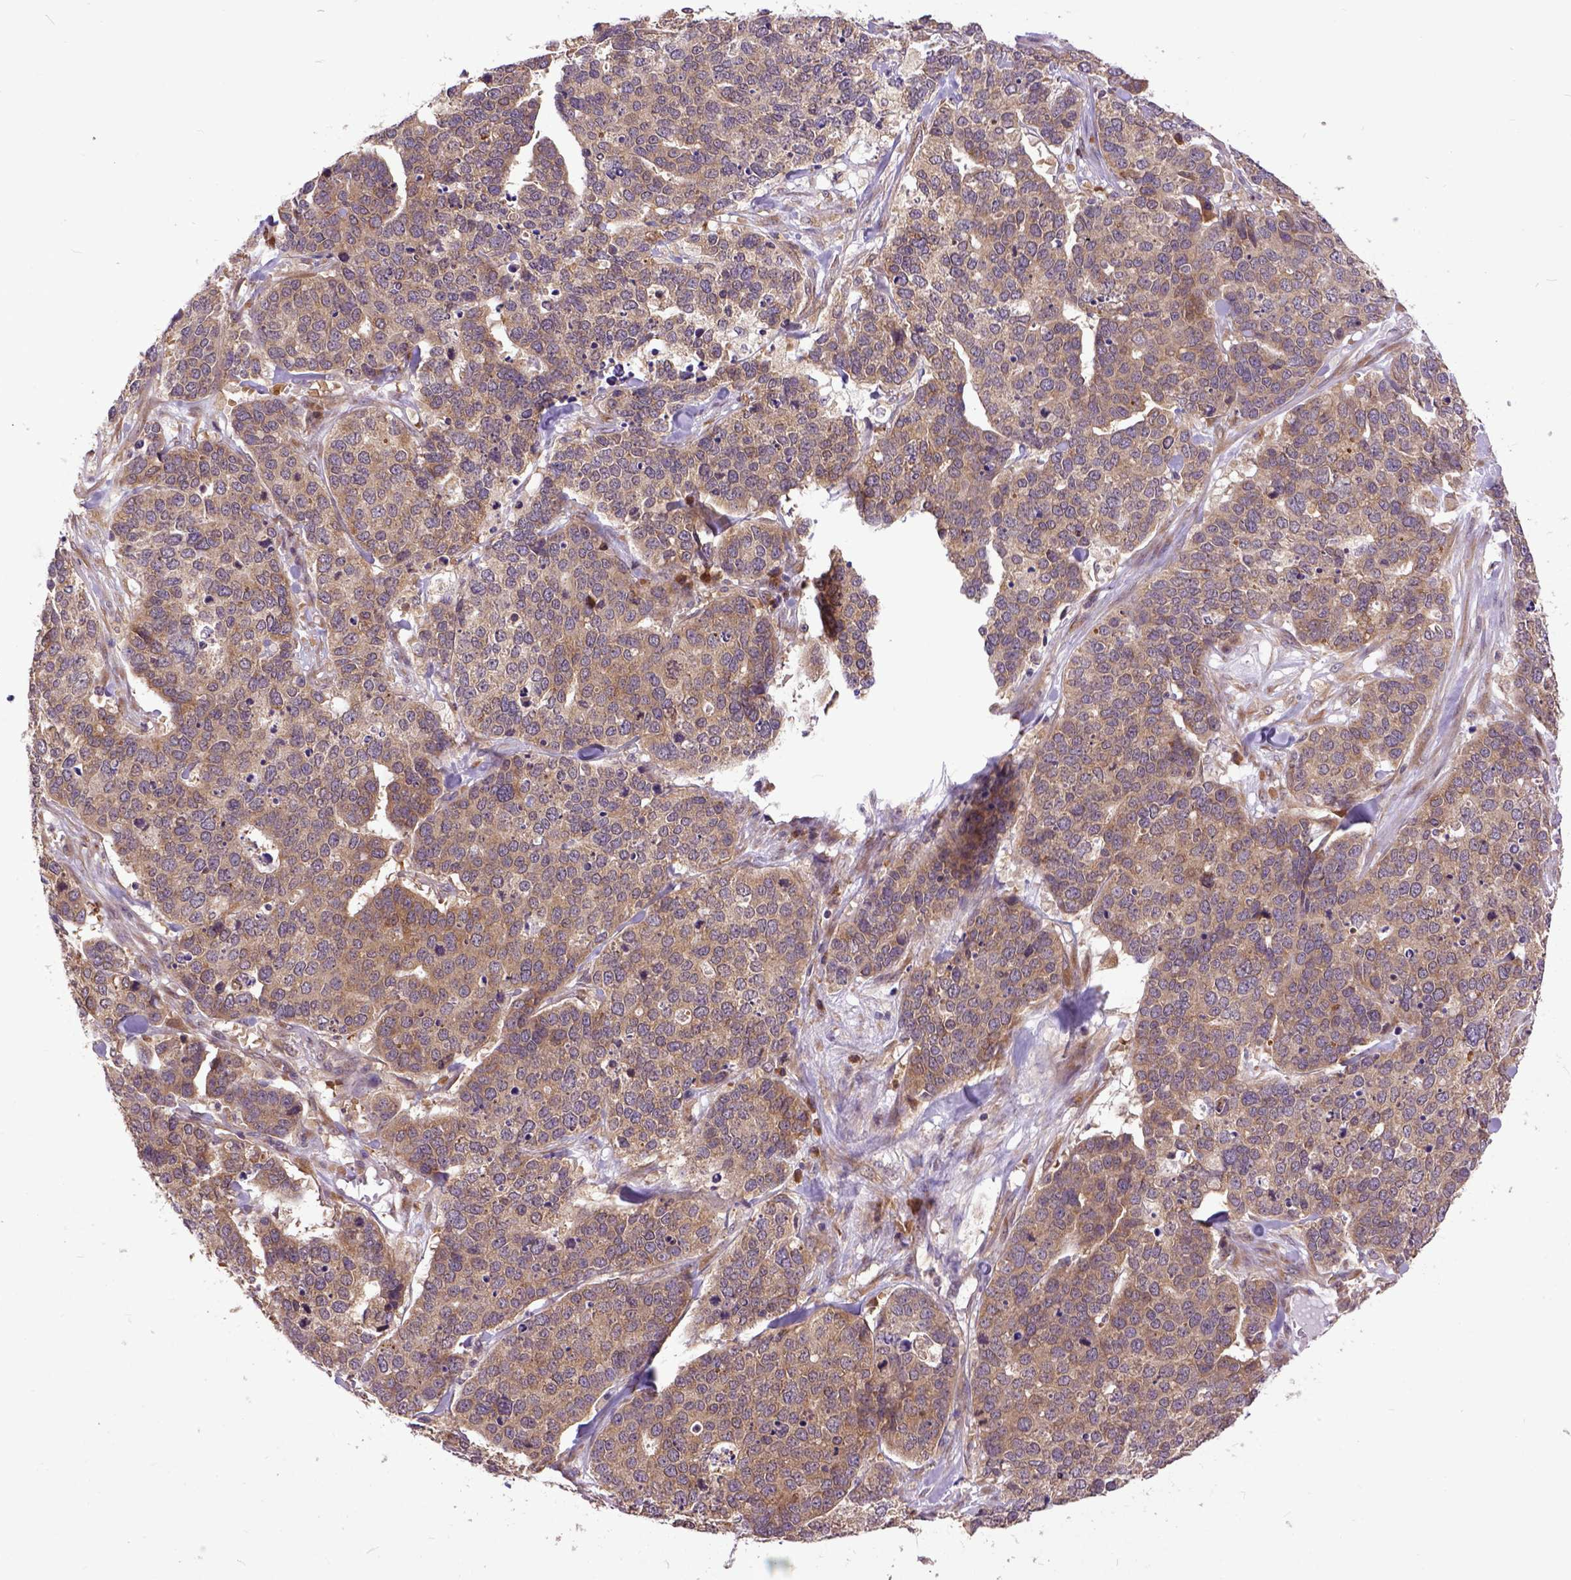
{"staining": {"intensity": "weak", "quantity": ">75%", "location": "cytoplasmic/membranous"}, "tissue": "ovarian cancer", "cell_type": "Tumor cells", "image_type": "cancer", "snomed": [{"axis": "morphology", "description": "Carcinoma, endometroid"}, {"axis": "topography", "description": "Ovary"}], "caption": "Protein staining by IHC displays weak cytoplasmic/membranous positivity in about >75% of tumor cells in ovarian cancer (endometroid carcinoma).", "gene": "ARL1", "patient": {"sex": "female", "age": 65}}